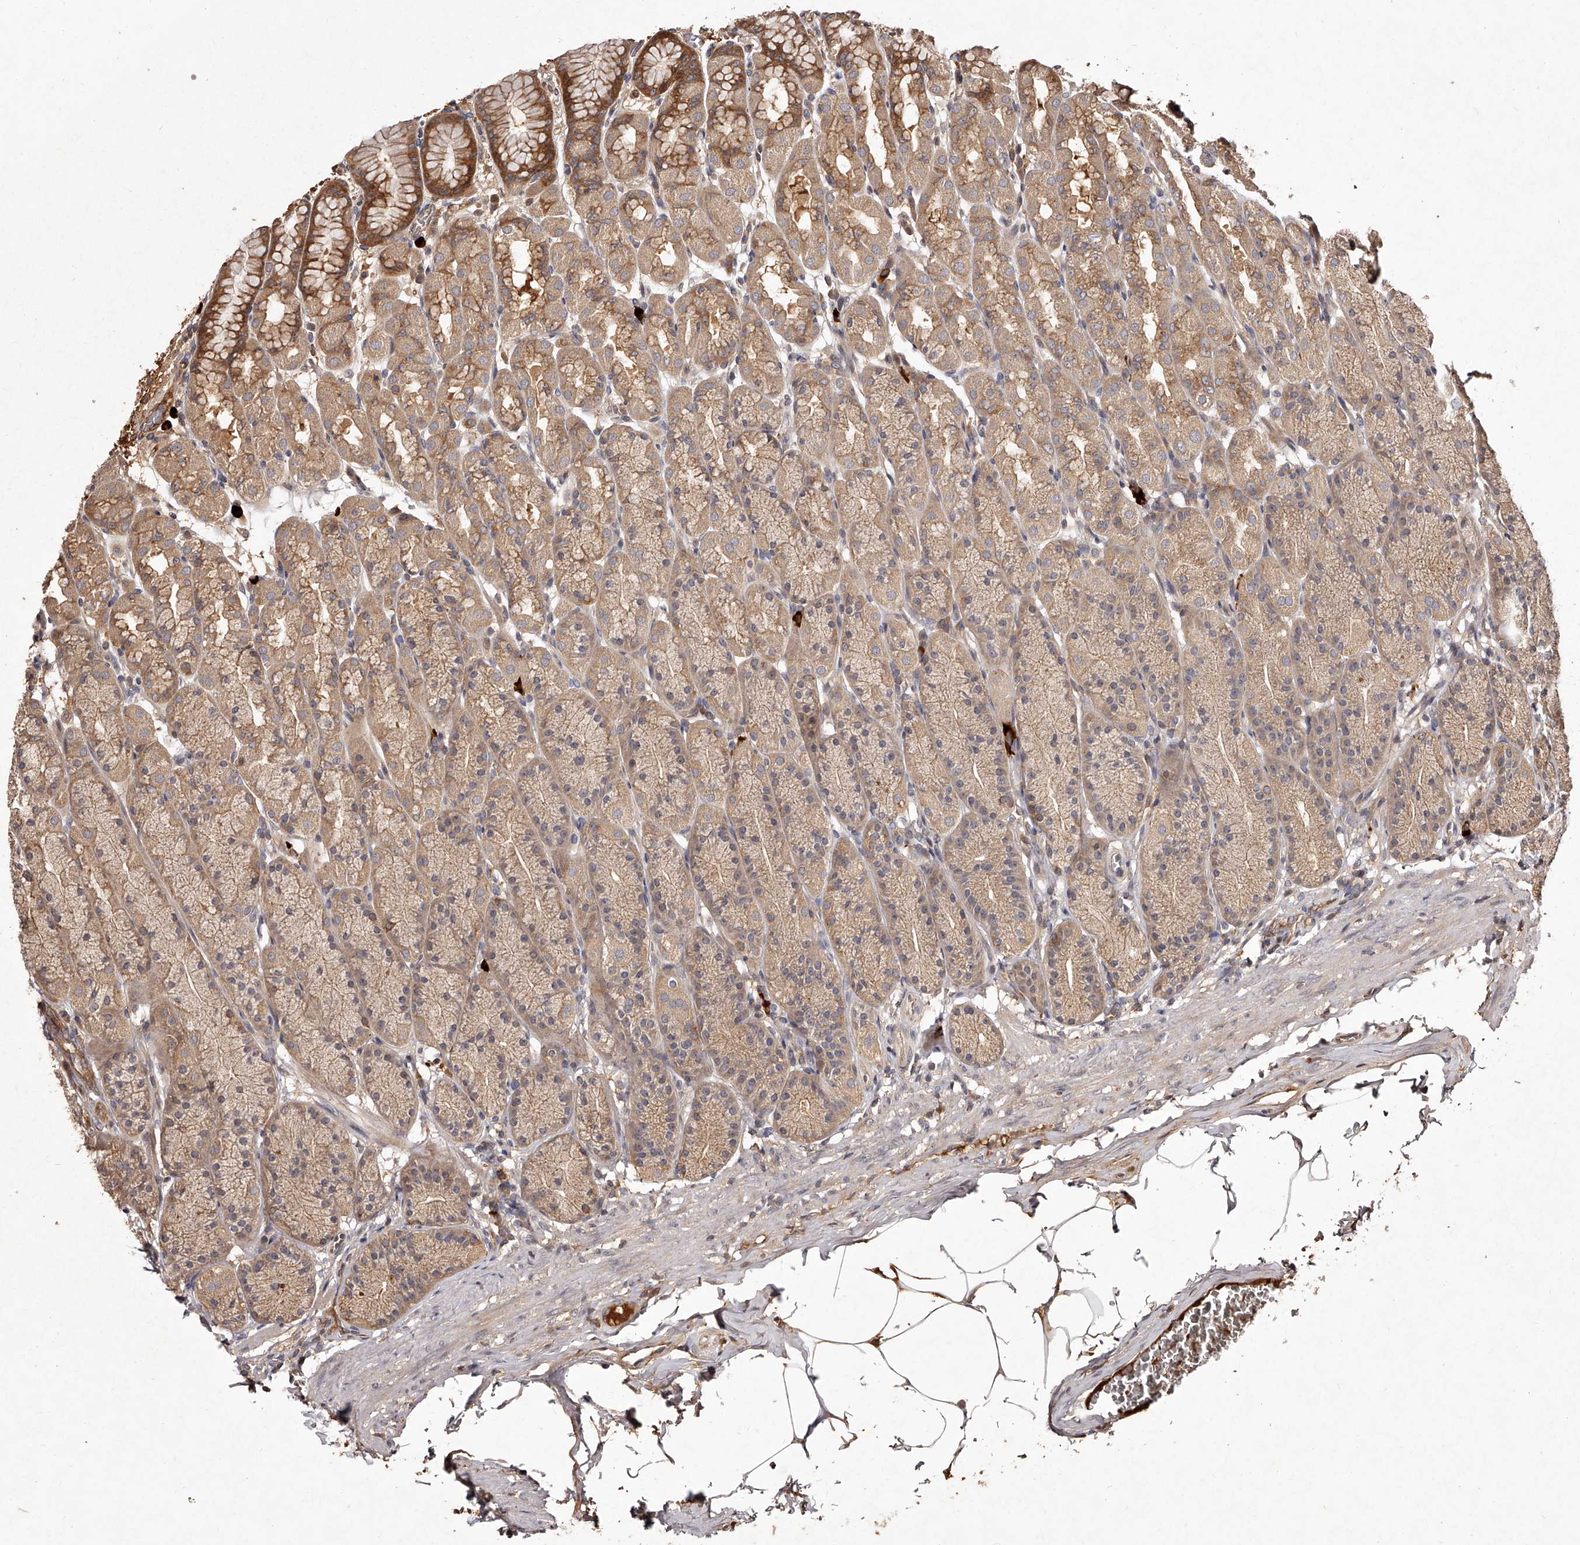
{"staining": {"intensity": "moderate", "quantity": ">75%", "location": "cytoplasmic/membranous"}, "tissue": "stomach", "cell_type": "Glandular cells", "image_type": "normal", "snomed": [{"axis": "morphology", "description": "Normal tissue, NOS"}, {"axis": "topography", "description": "Stomach"}], "caption": "This histopathology image shows immunohistochemistry (IHC) staining of benign human stomach, with medium moderate cytoplasmic/membranous staining in approximately >75% of glandular cells.", "gene": "CRYZL1", "patient": {"sex": "male", "age": 42}}